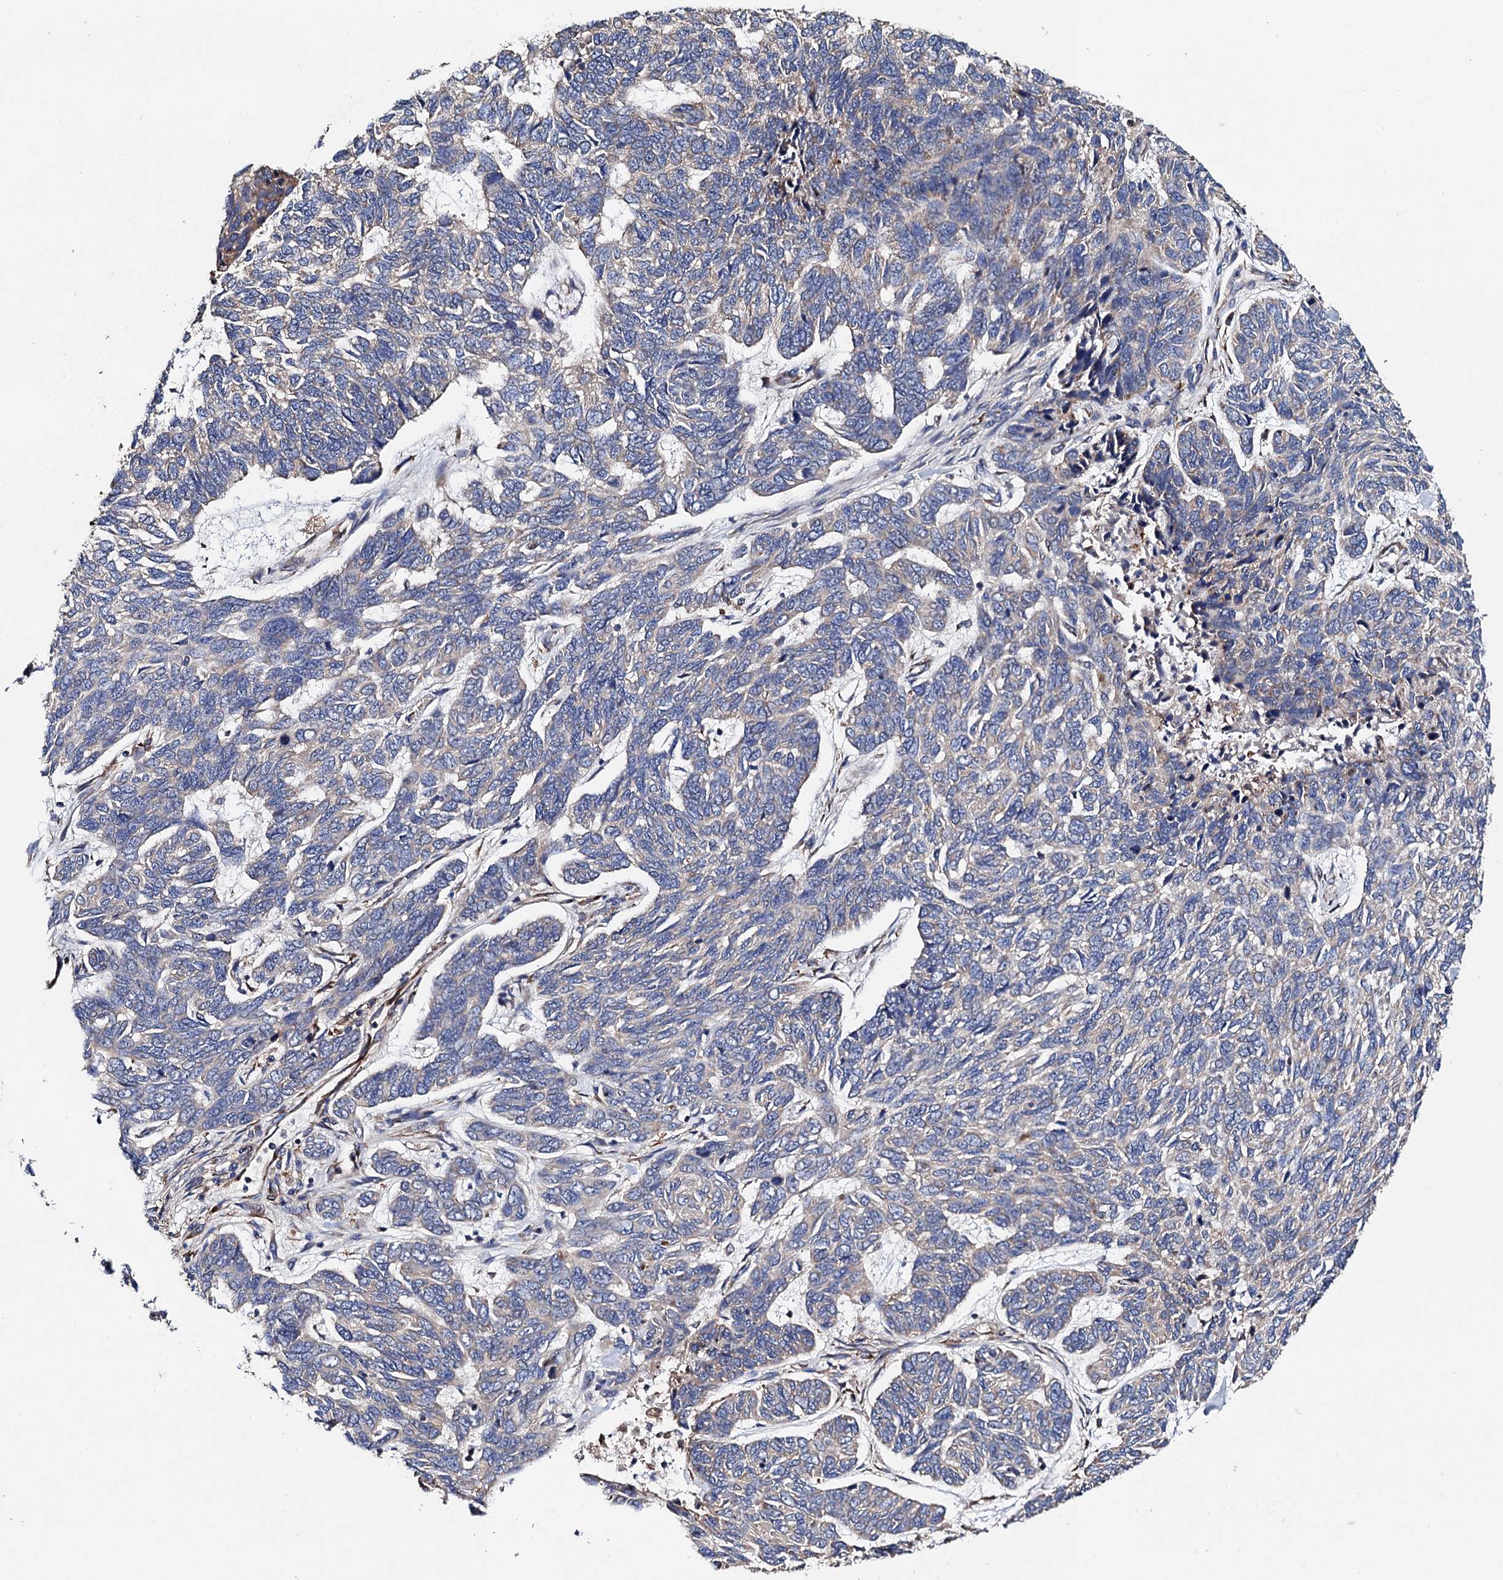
{"staining": {"intensity": "negative", "quantity": "none", "location": "none"}, "tissue": "skin cancer", "cell_type": "Tumor cells", "image_type": "cancer", "snomed": [{"axis": "morphology", "description": "Basal cell carcinoma"}, {"axis": "topography", "description": "Skin"}], "caption": "High power microscopy photomicrograph of an immunohistochemistry (IHC) micrograph of skin cancer, revealing no significant staining in tumor cells.", "gene": "LIPT2", "patient": {"sex": "female", "age": 65}}